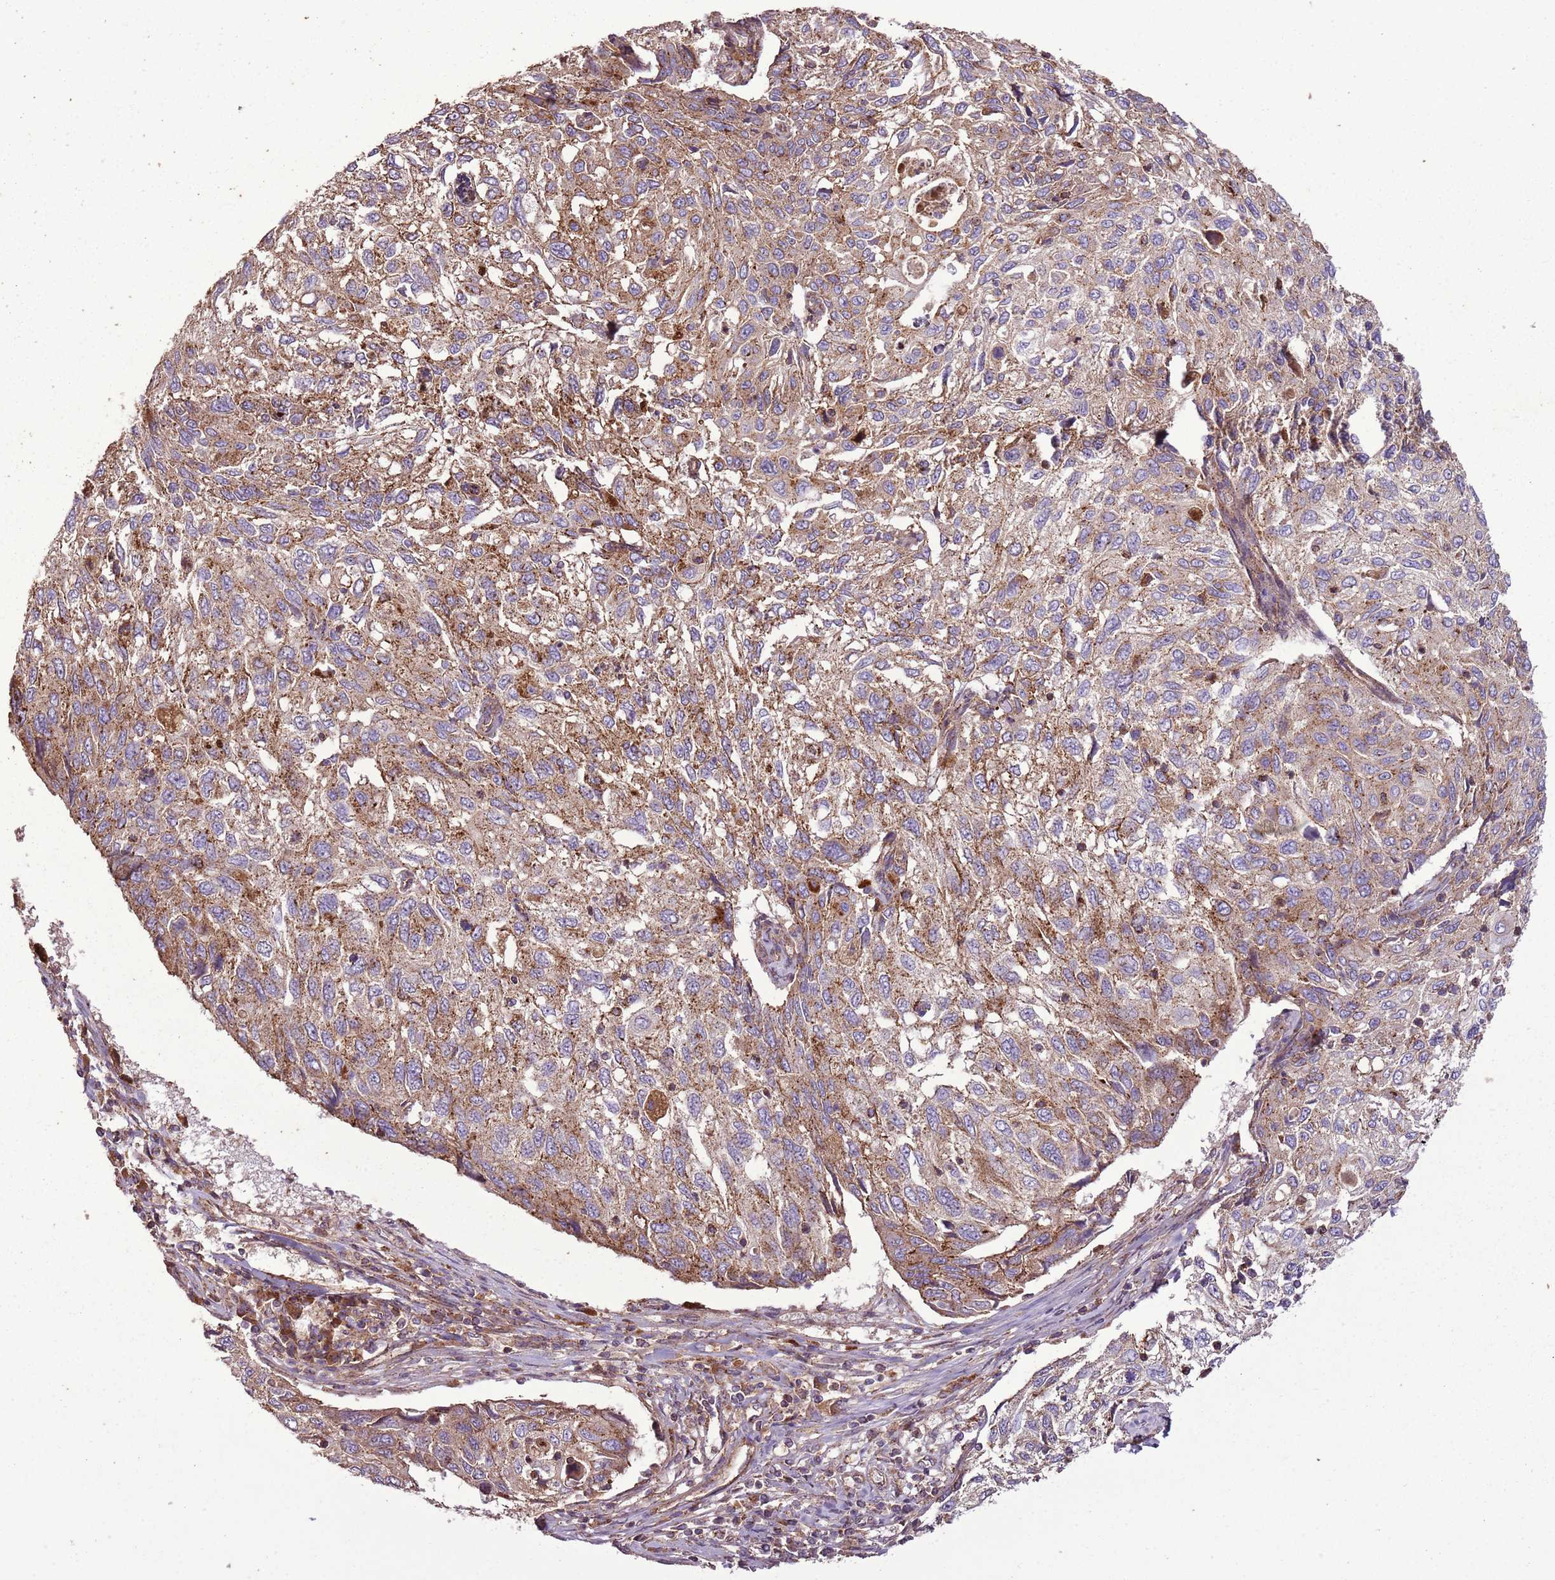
{"staining": {"intensity": "moderate", "quantity": "25%-75%", "location": "cytoplasmic/membranous"}, "tissue": "cervical cancer", "cell_type": "Tumor cells", "image_type": "cancer", "snomed": [{"axis": "morphology", "description": "Squamous cell carcinoma, NOS"}, {"axis": "topography", "description": "Cervix"}], "caption": "Squamous cell carcinoma (cervical) was stained to show a protein in brown. There is medium levels of moderate cytoplasmic/membranous staining in about 25%-75% of tumor cells.", "gene": "ANKRD24", "patient": {"sex": "female", "age": 70}}